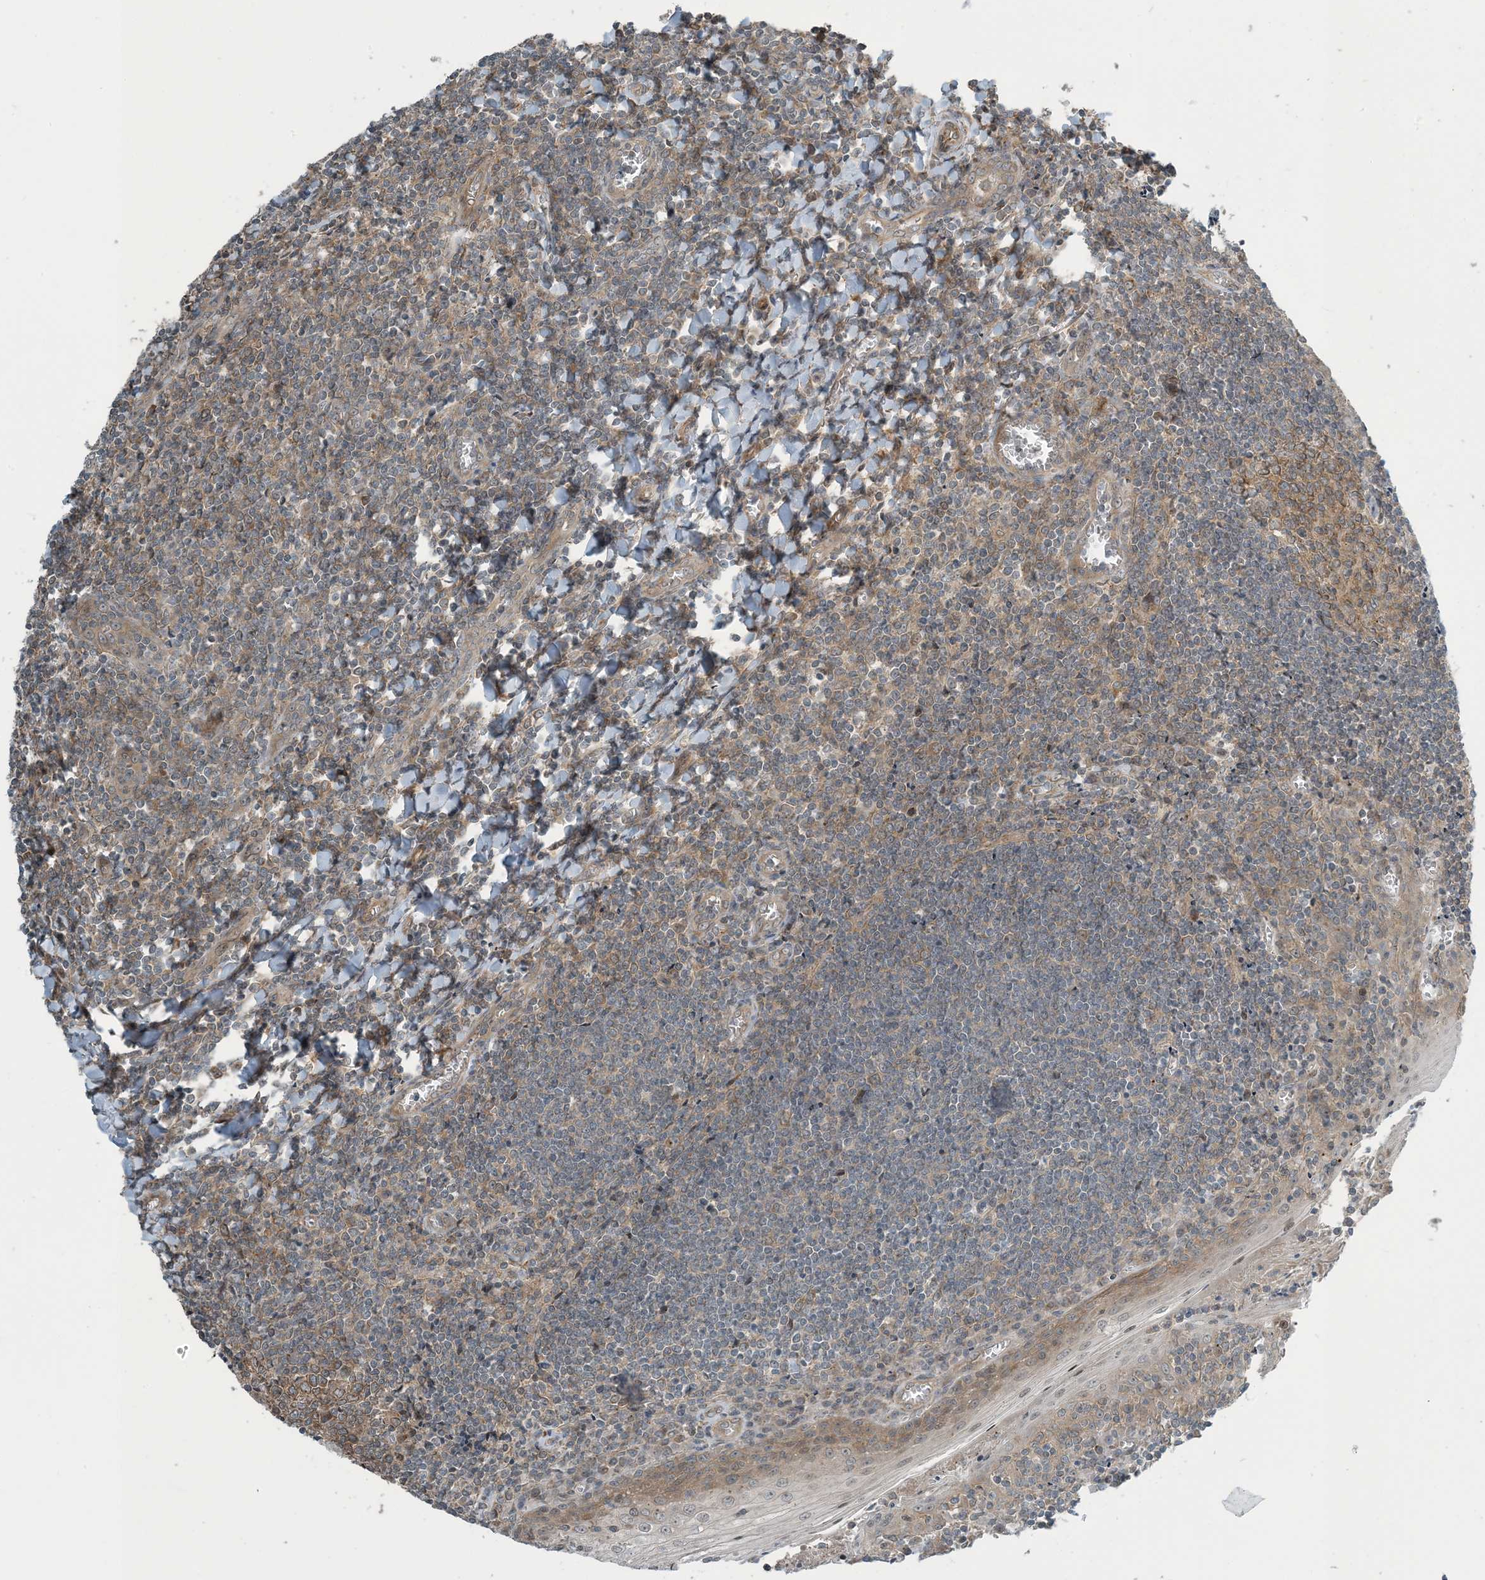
{"staining": {"intensity": "moderate", "quantity": ">75%", "location": "cytoplasmic/membranous"}, "tissue": "tonsil", "cell_type": "Germinal center cells", "image_type": "normal", "snomed": [{"axis": "morphology", "description": "Normal tissue, NOS"}, {"axis": "topography", "description": "Tonsil"}], "caption": "Brown immunohistochemical staining in unremarkable human tonsil reveals moderate cytoplasmic/membranous positivity in about >75% of germinal center cells. Nuclei are stained in blue.", "gene": "ZBTB3", "patient": {"sex": "male", "age": 27}}